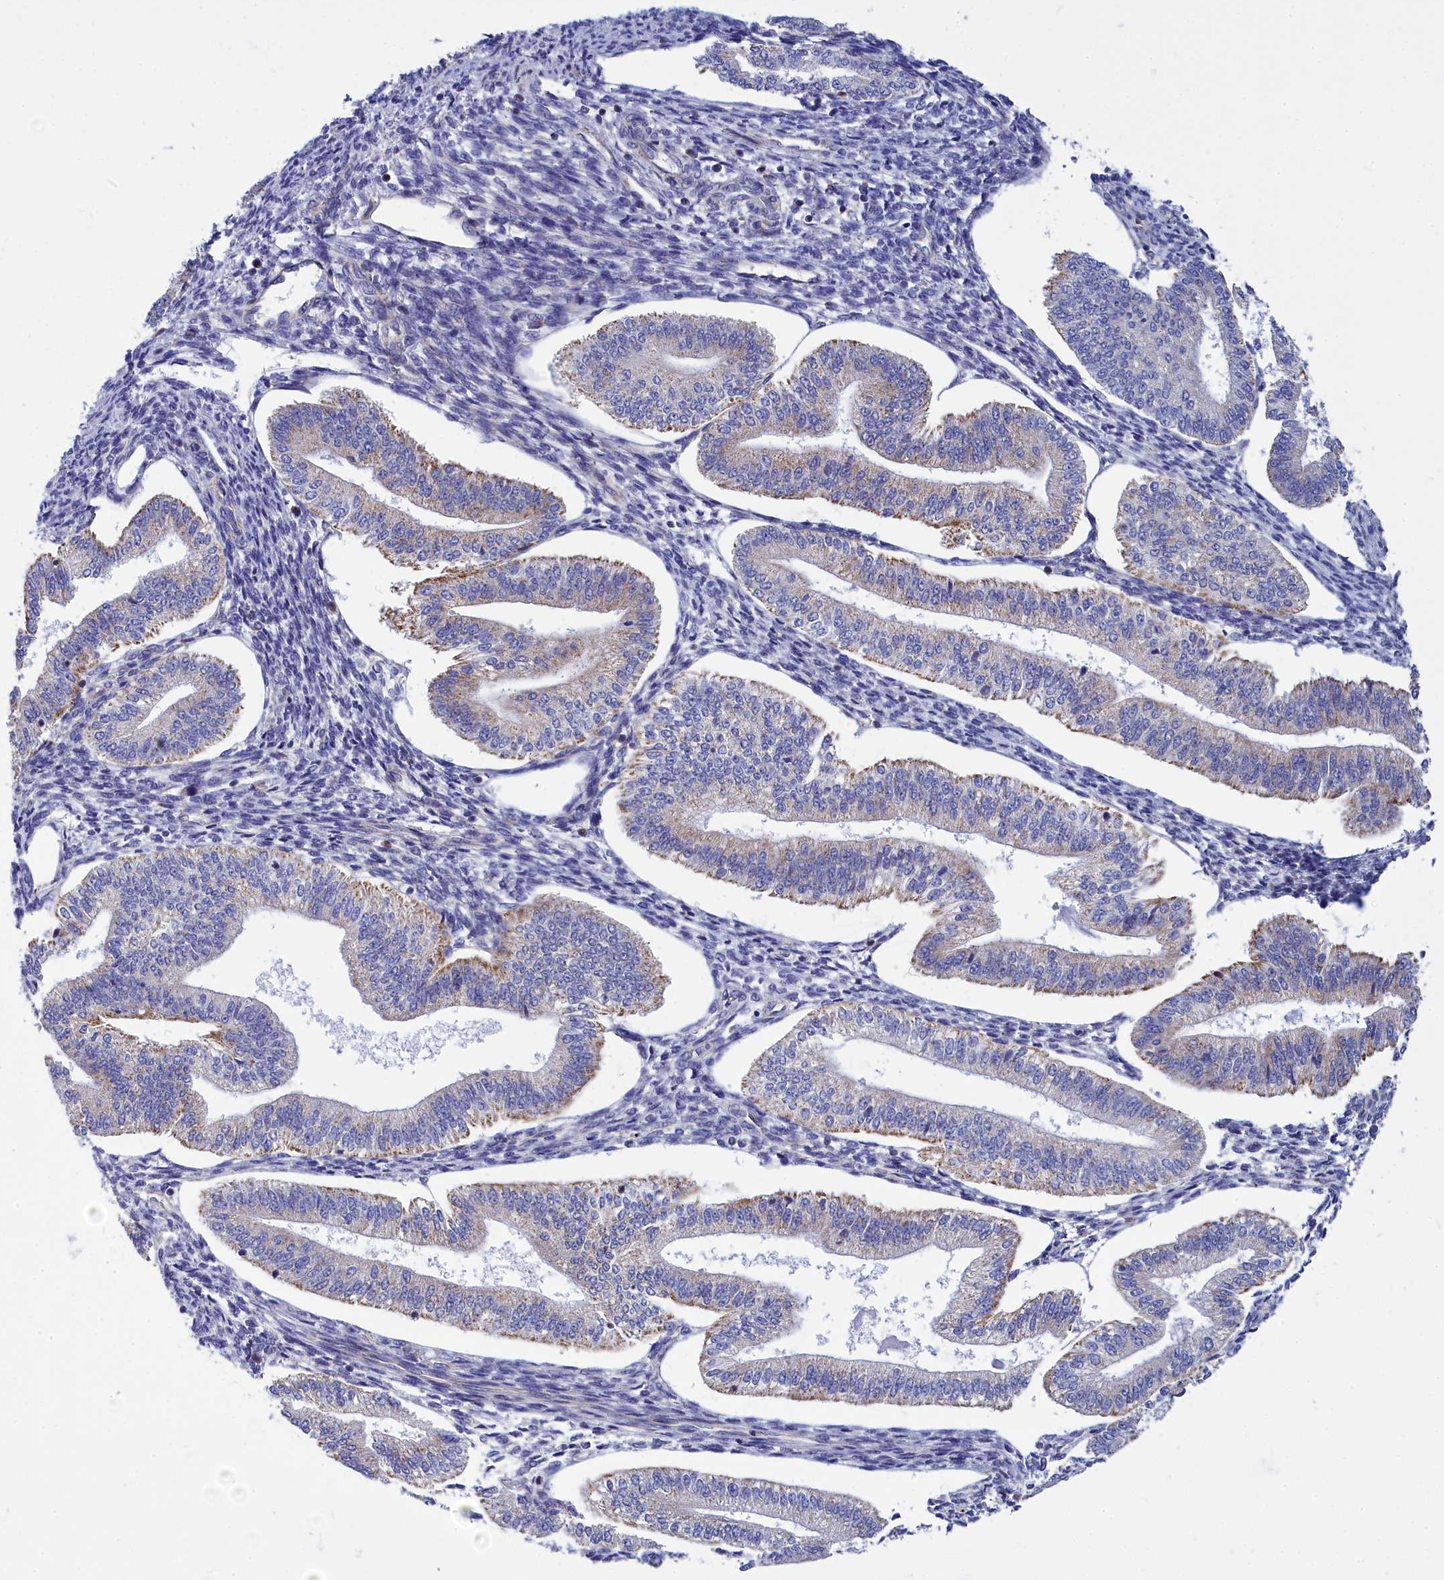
{"staining": {"intensity": "negative", "quantity": "none", "location": "none"}, "tissue": "endometrium", "cell_type": "Cells in endometrial stroma", "image_type": "normal", "snomed": [{"axis": "morphology", "description": "Normal tissue, NOS"}, {"axis": "topography", "description": "Endometrium"}], "caption": "Immunohistochemistry (IHC) micrograph of benign endometrium stained for a protein (brown), which reveals no expression in cells in endometrial stroma. (DAB immunohistochemistry (IHC), high magnification).", "gene": "CCRL2", "patient": {"sex": "female", "age": 34}}